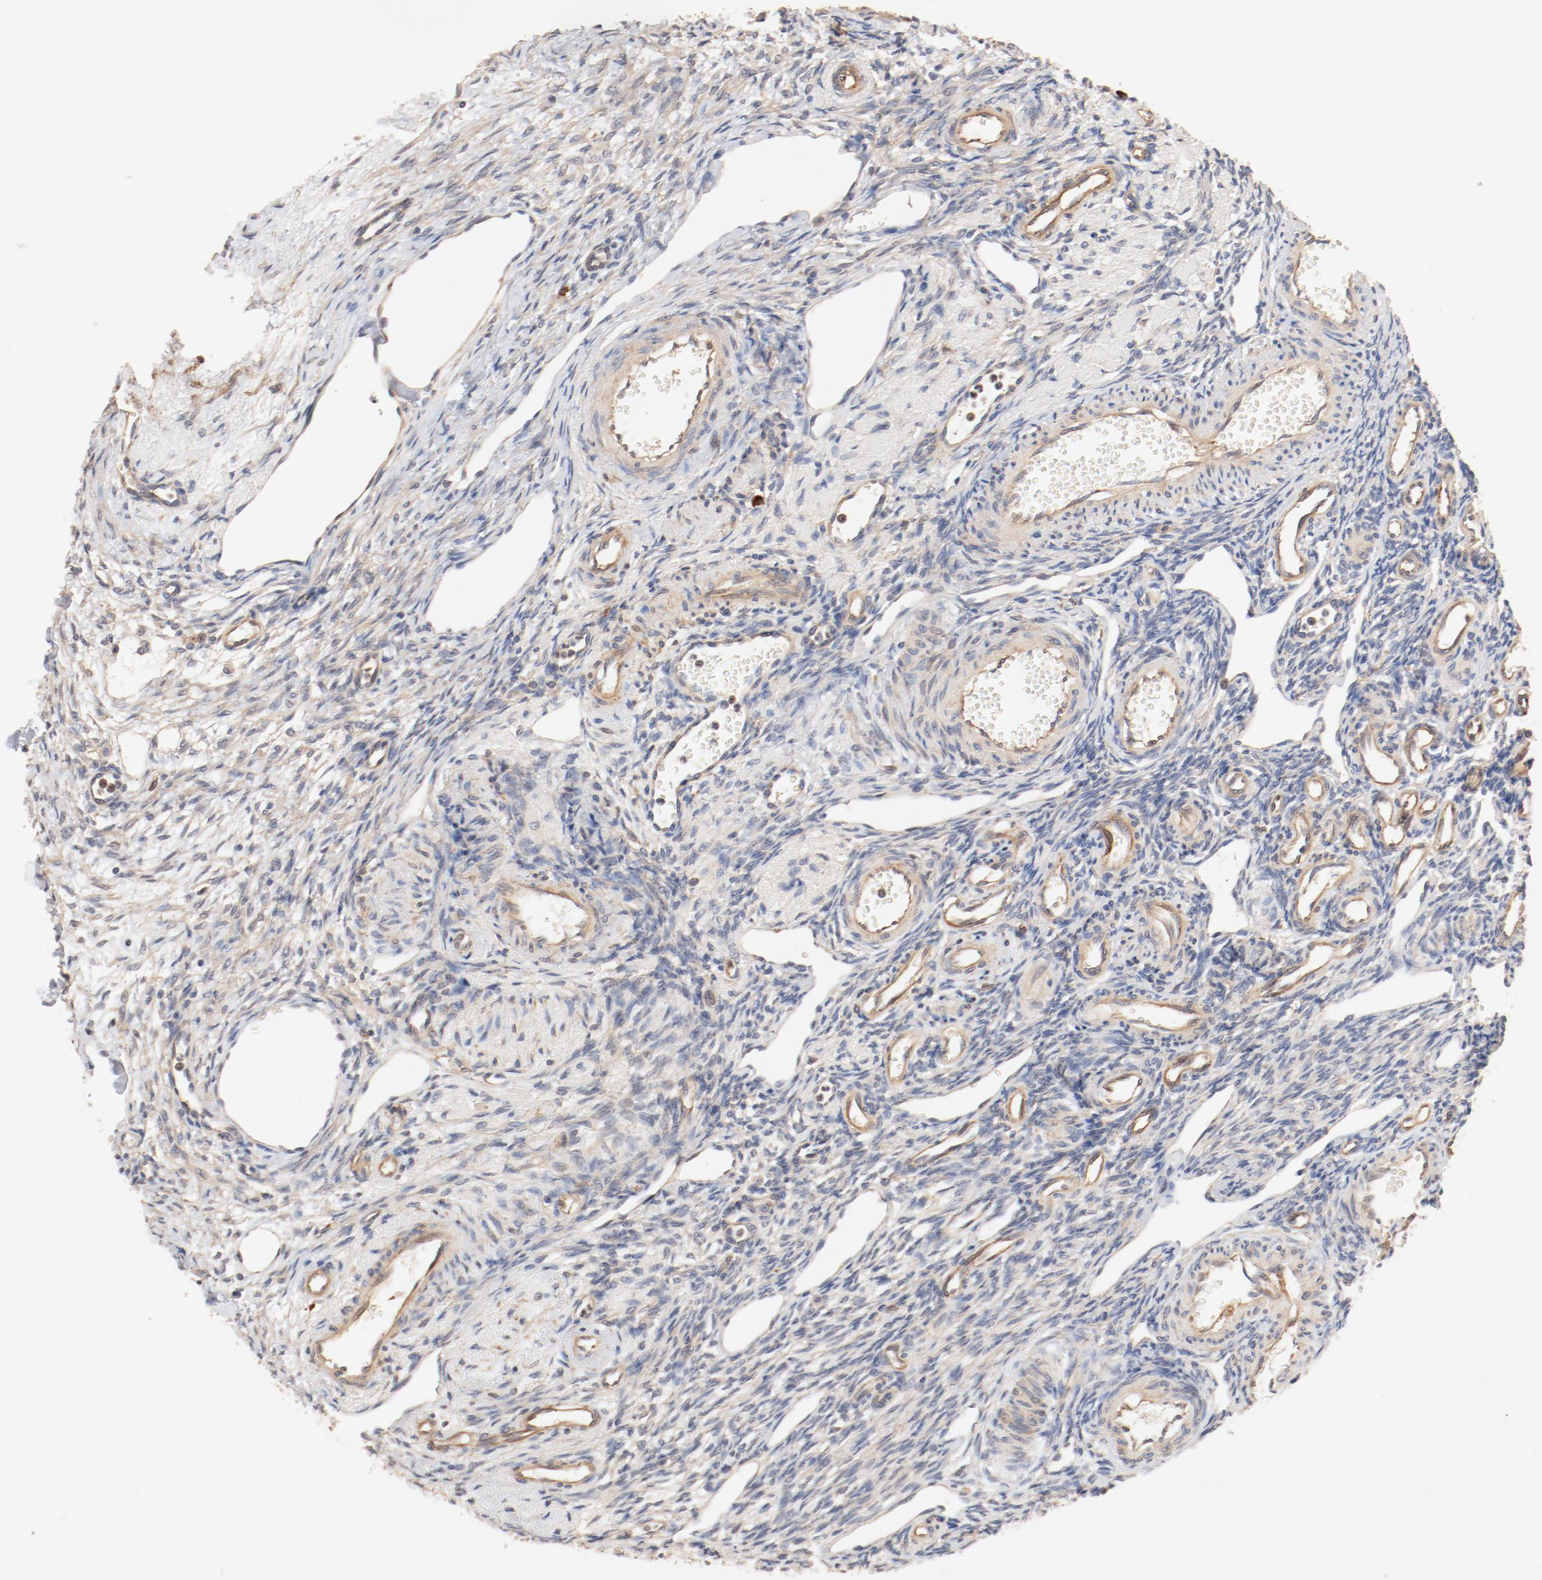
{"staining": {"intensity": "weak", "quantity": ">75%", "location": "cytoplasmic/membranous"}, "tissue": "ovary", "cell_type": "Follicle cells", "image_type": "normal", "snomed": [{"axis": "morphology", "description": "Normal tissue, NOS"}, {"axis": "topography", "description": "Ovary"}], "caption": "Brown immunohistochemical staining in unremarkable ovary demonstrates weak cytoplasmic/membranous positivity in approximately >75% of follicle cells.", "gene": "UBE2J1", "patient": {"sex": "female", "age": 33}}